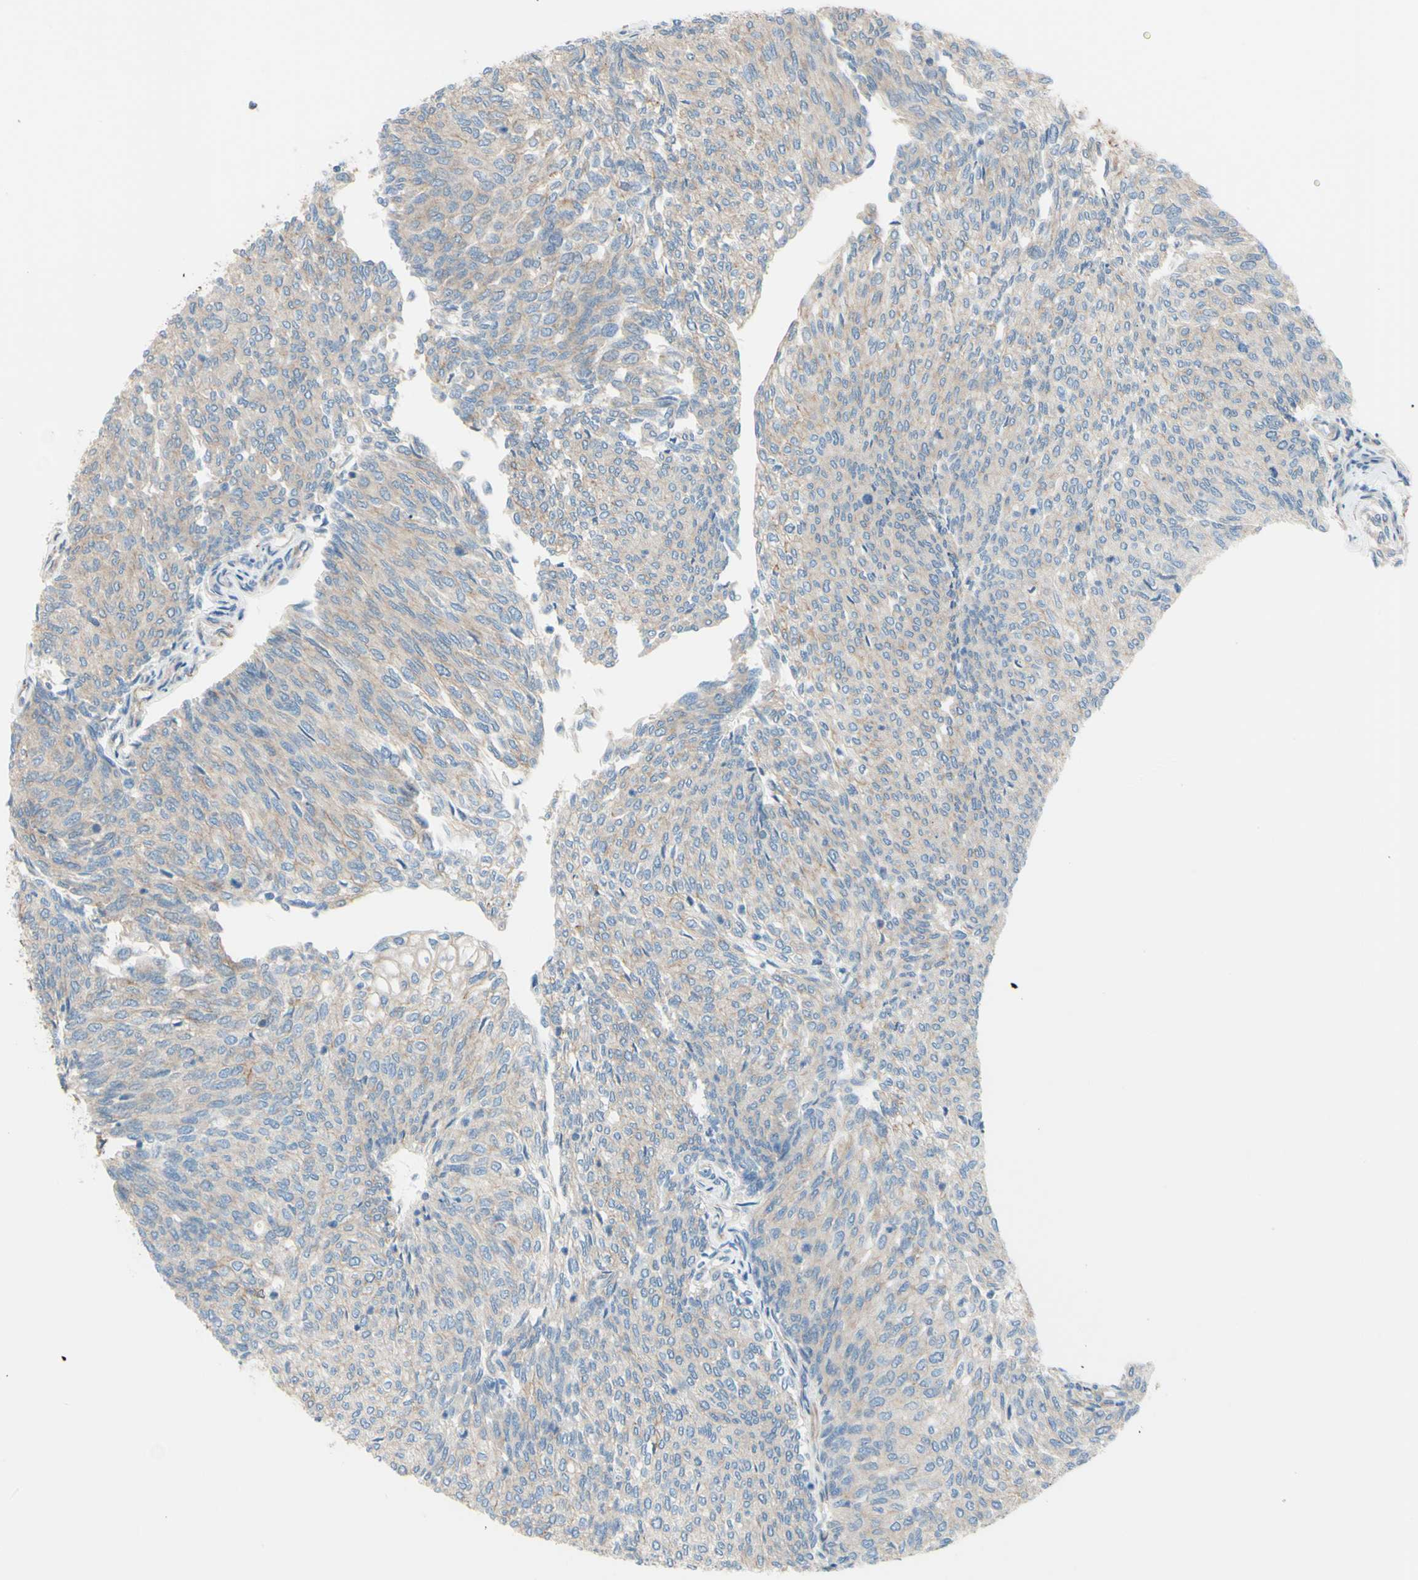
{"staining": {"intensity": "negative", "quantity": "none", "location": "none"}, "tissue": "urothelial cancer", "cell_type": "Tumor cells", "image_type": "cancer", "snomed": [{"axis": "morphology", "description": "Urothelial carcinoma, Low grade"}, {"axis": "topography", "description": "Urinary bladder"}], "caption": "IHC image of low-grade urothelial carcinoma stained for a protein (brown), which displays no staining in tumor cells.", "gene": "ADD1", "patient": {"sex": "female", "age": 79}}